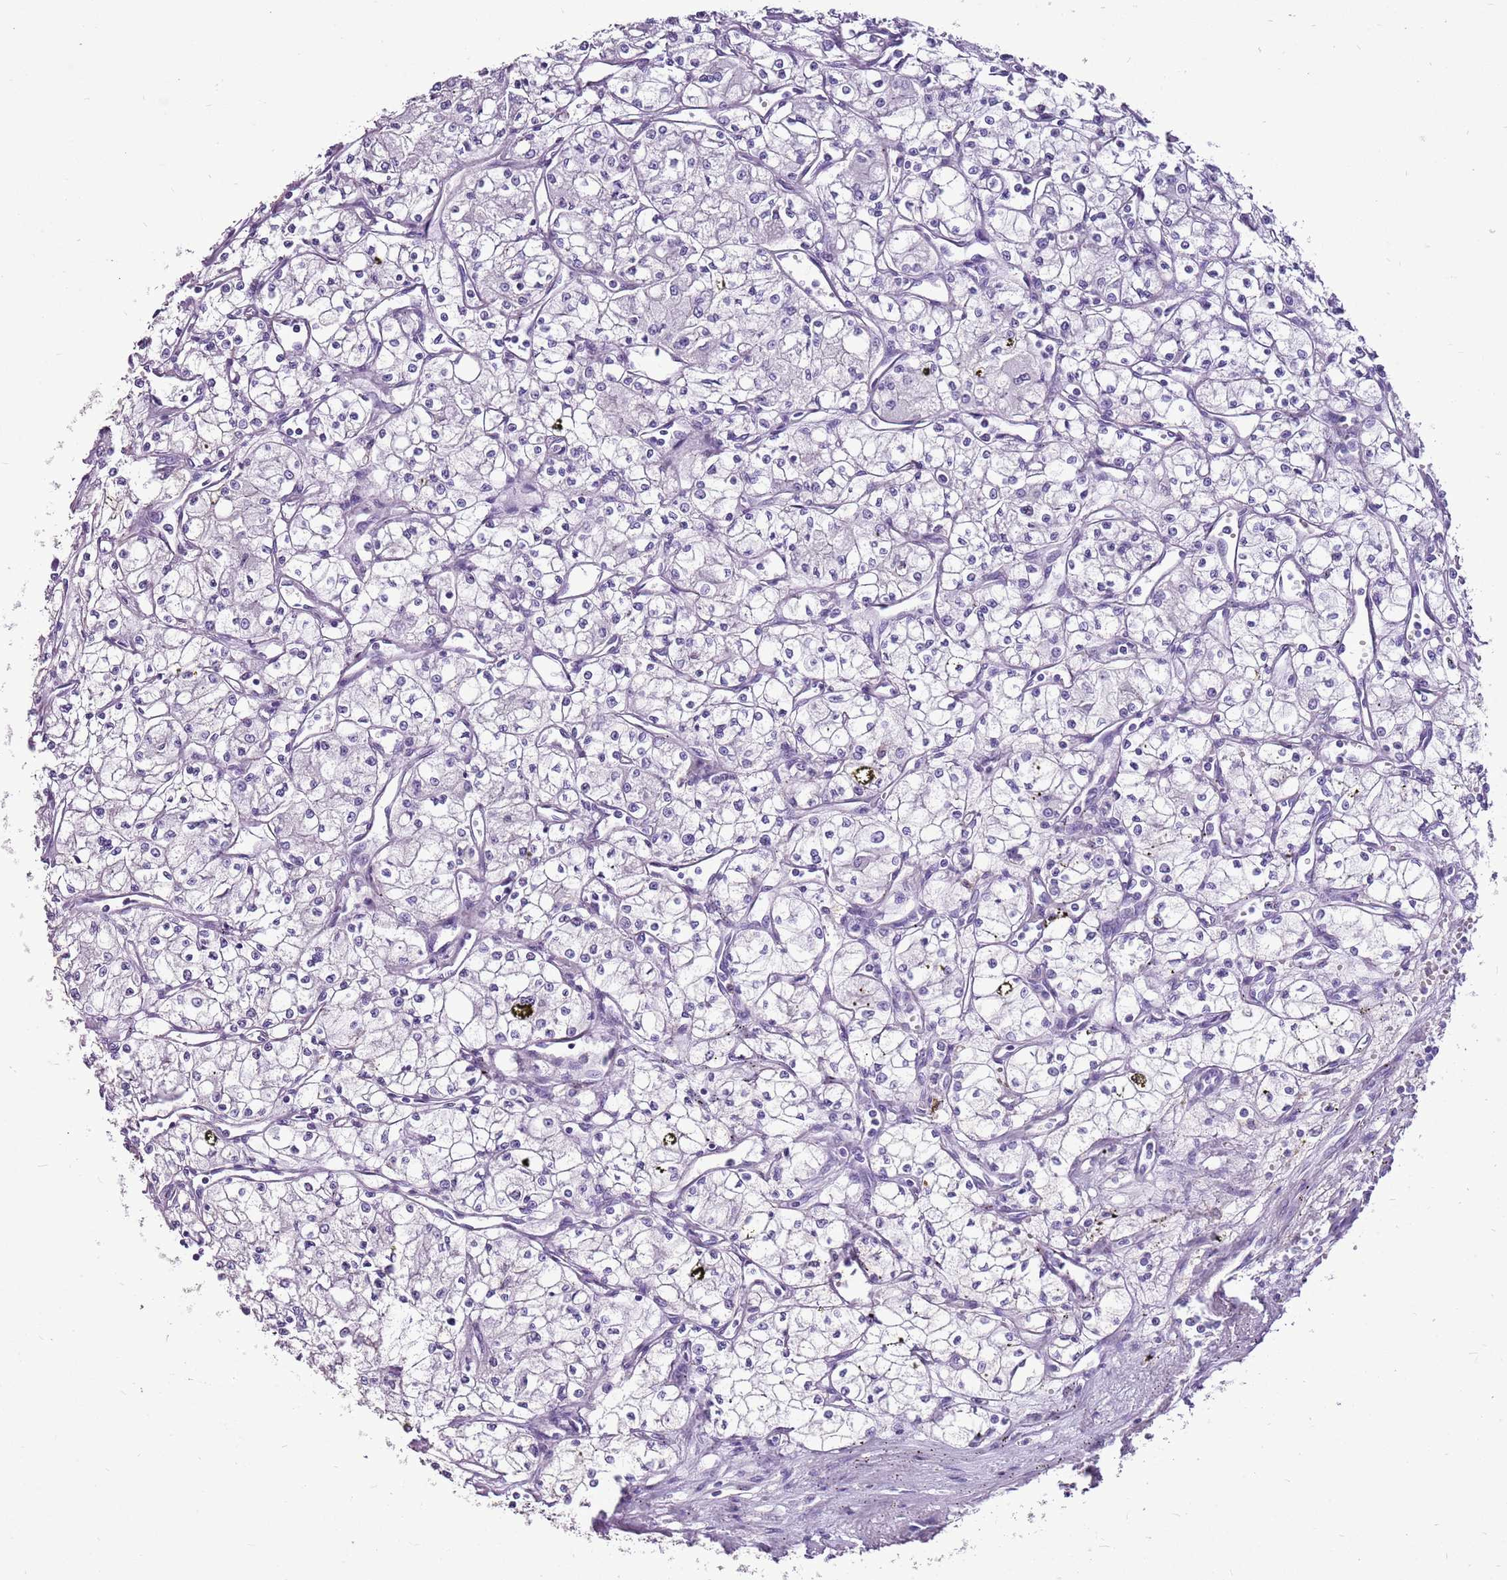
{"staining": {"intensity": "negative", "quantity": "none", "location": "none"}, "tissue": "renal cancer", "cell_type": "Tumor cells", "image_type": "cancer", "snomed": [{"axis": "morphology", "description": "Adenocarcinoma, NOS"}, {"axis": "topography", "description": "Kidney"}], "caption": "Renal cancer (adenocarcinoma) stained for a protein using immunohistochemistry demonstrates no positivity tumor cells.", "gene": "ACSS3", "patient": {"sex": "male", "age": 59}}